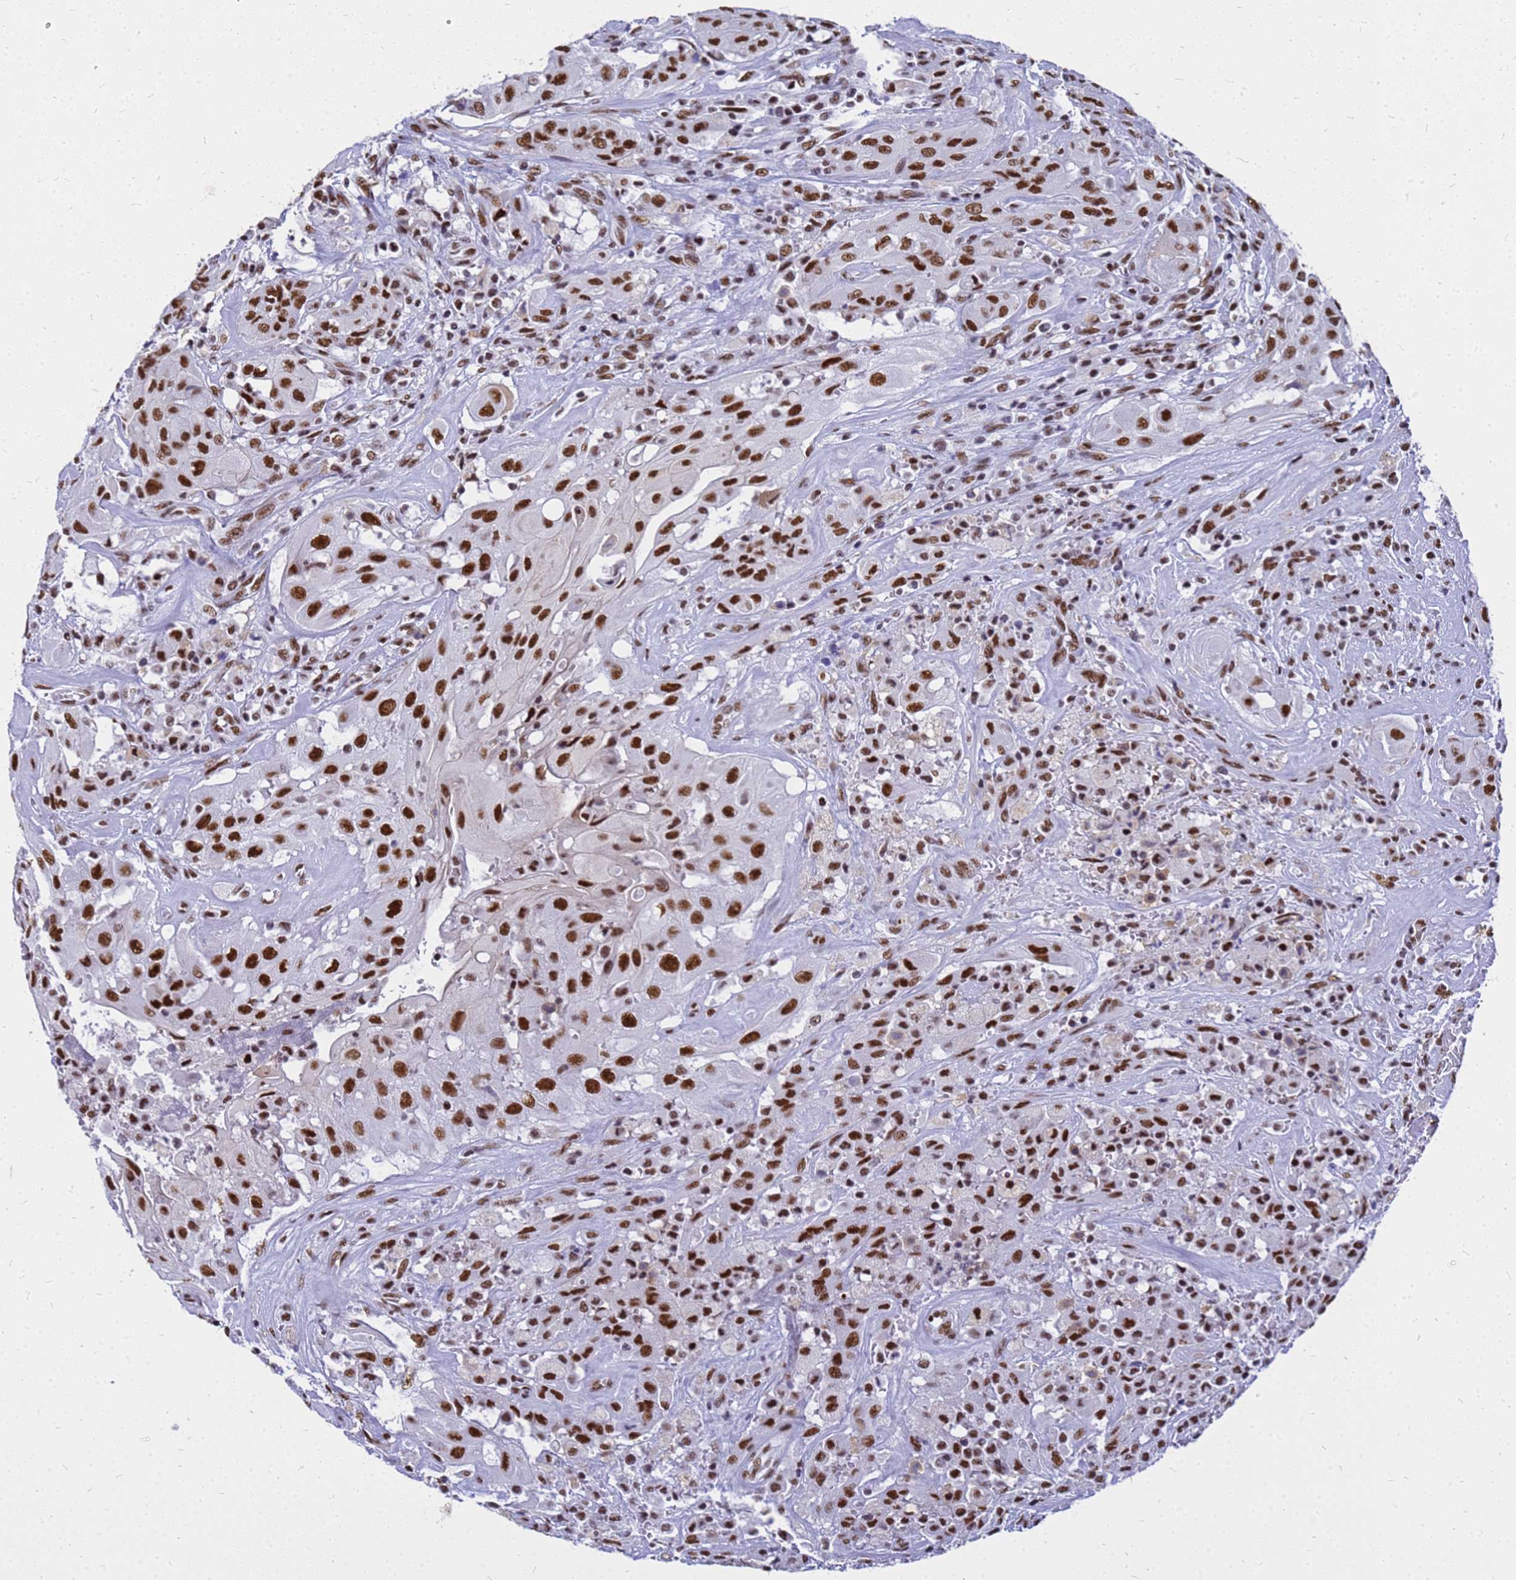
{"staining": {"intensity": "strong", "quantity": ">75%", "location": "nuclear"}, "tissue": "thyroid cancer", "cell_type": "Tumor cells", "image_type": "cancer", "snomed": [{"axis": "morphology", "description": "Papillary adenocarcinoma, NOS"}, {"axis": "topography", "description": "Thyroid gland"}], "caption": "A high amount of strong nuclear staining is seen in about >75% of tumor cells in thyroid cancer (papillary adenocarcinoma) tissue. The protein is stained brown, and the nuclei are stained in blue (DAB (3,3'-diaminobenzidine) IHC with brightfield microscopy, high magnification).", "gene": "SART3", "patient": {"sex": "female", "age": 59}}